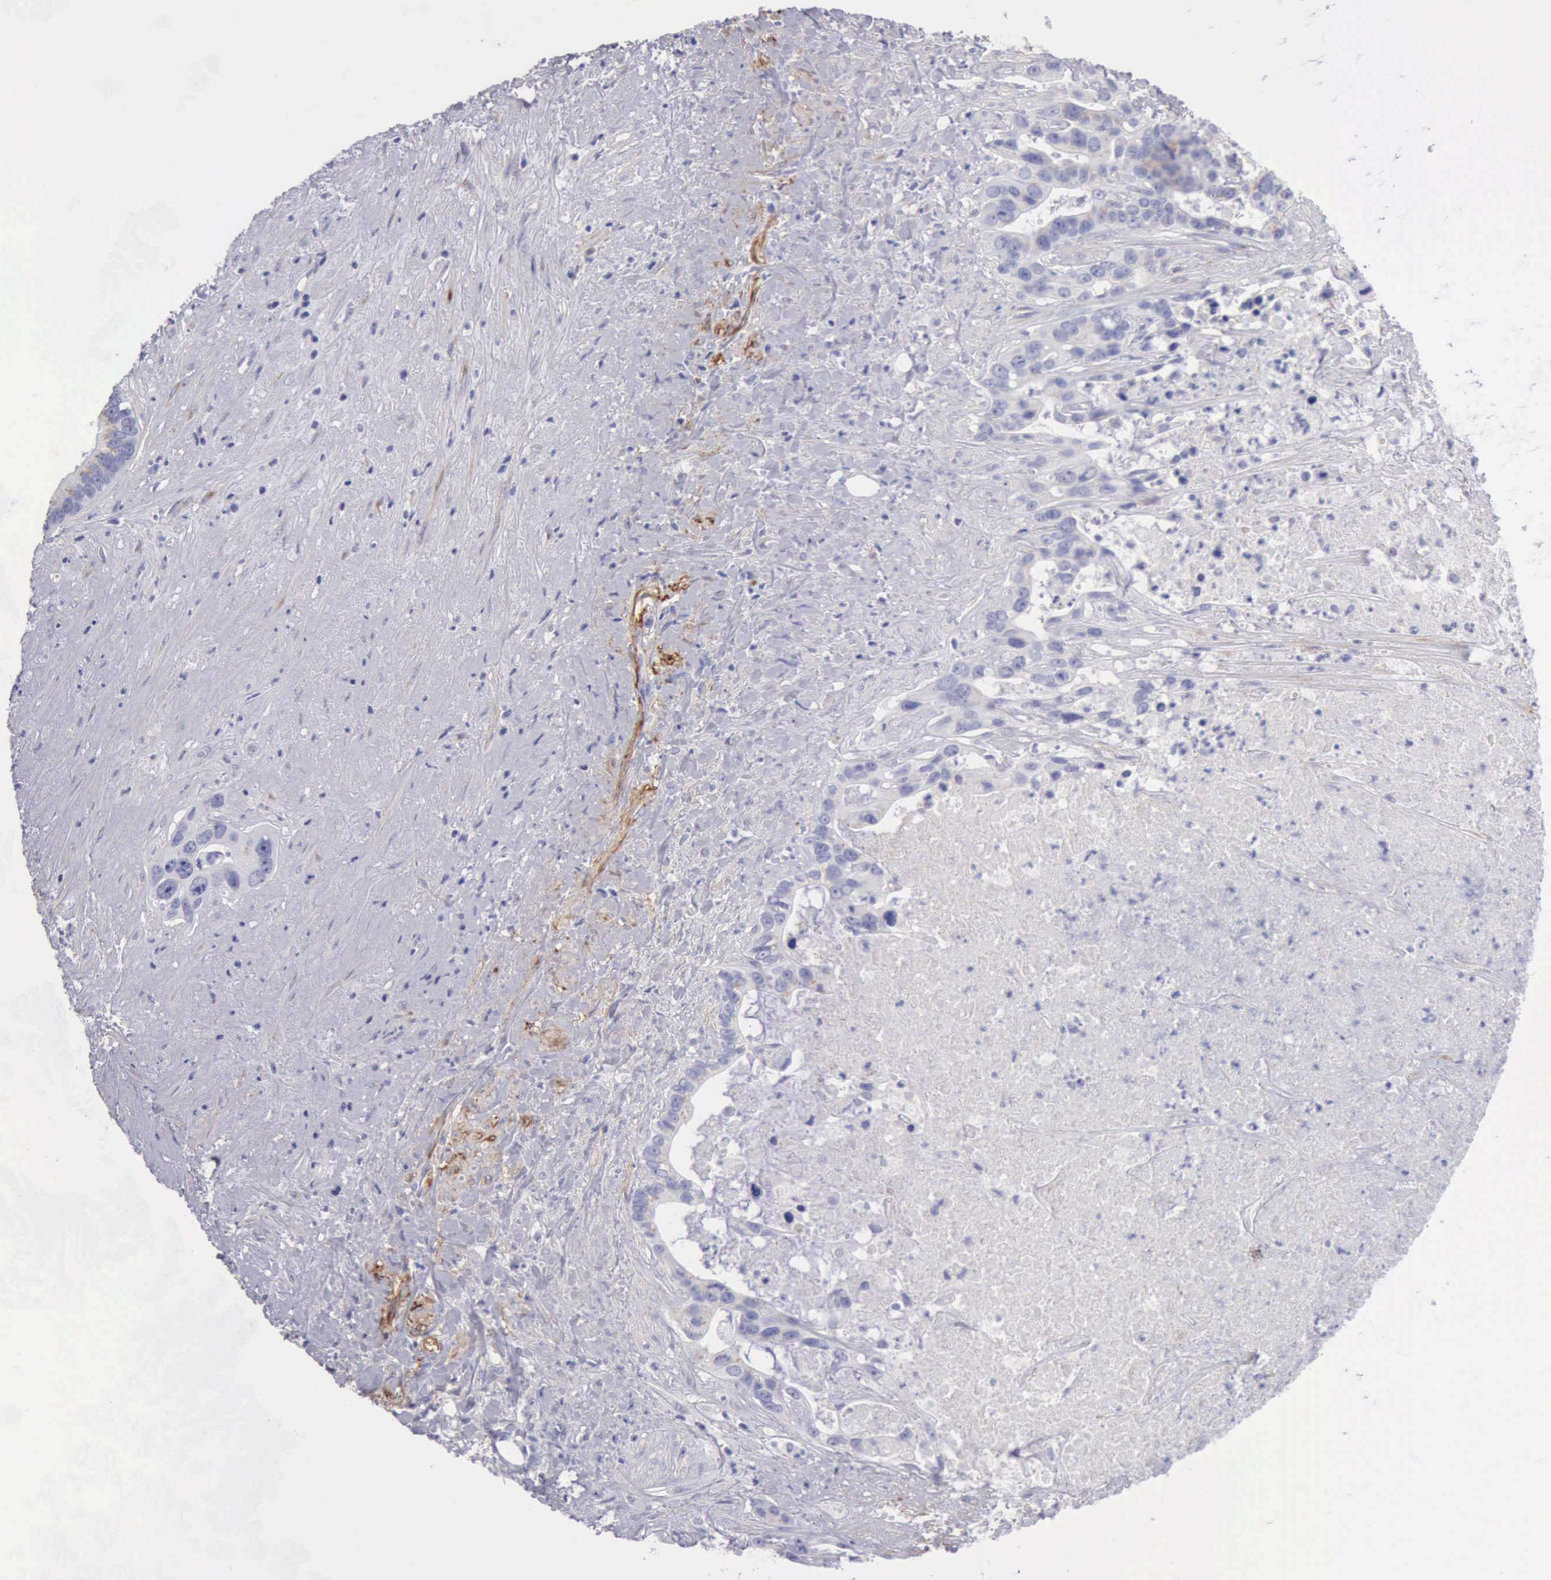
{"staining": {"intensity": "negative", "quantity": "none", "location": "none"}, "tissue": "liver cancer", "cell_type": "Tumor cells", "image_type": "cancer", "snomed": [{"axis": "morphology", "description": "Cholangiocarcinoma"}, {"axis": "topography", "description": "Liver"}], "caption": "An immunohistochemistry (IHC) photomicrograph of liver cancer (cholangiocarcinoma) is shown. There is no staining in tumor cells of liver cancer (cholangiocarcinoma).", "gene": "AOC3", "patient": {"sex": "female", "age": 65}}